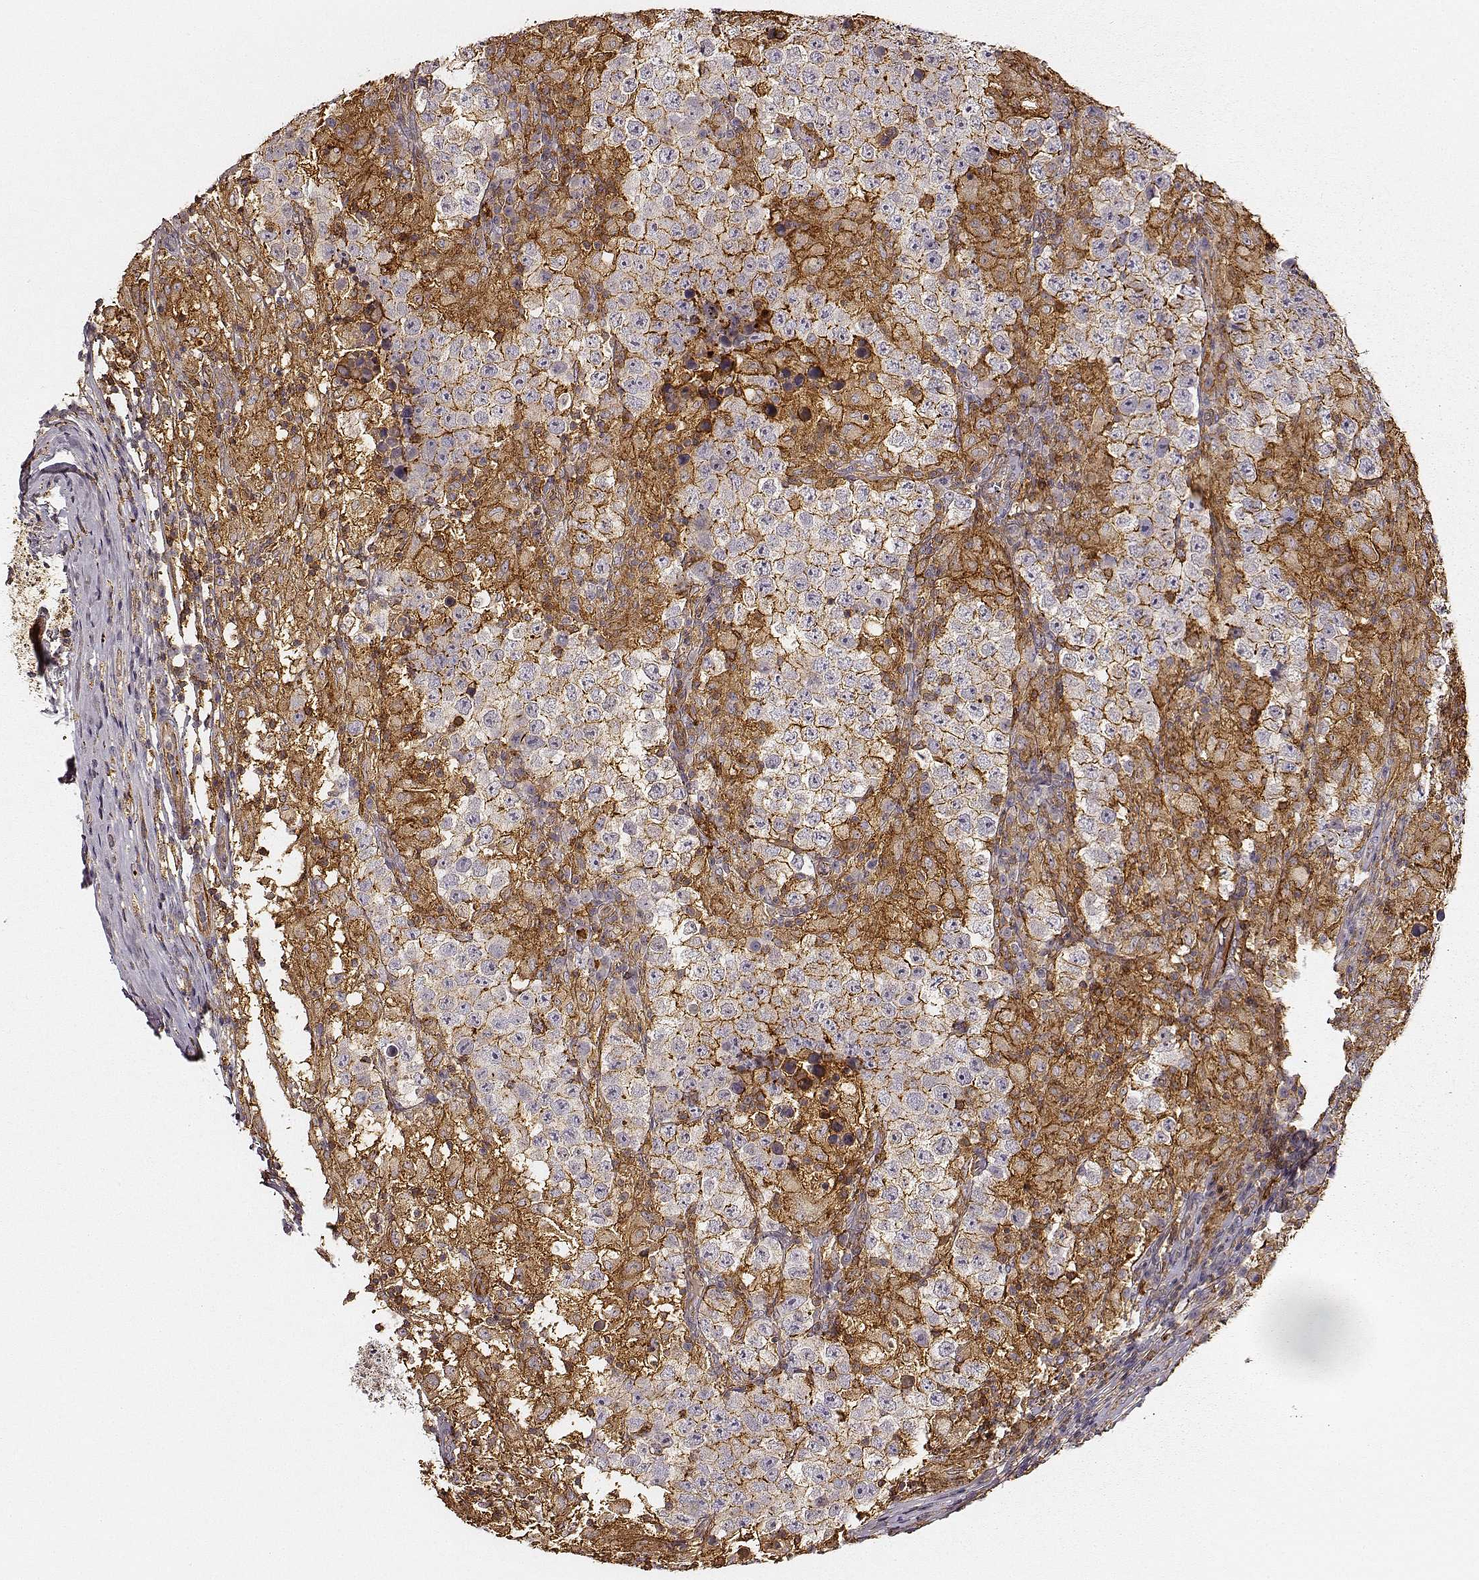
{"staining": {"intensity": "moderate", "quantity": "<25%", "location": "cytoplasmic/membranous"}, "tissue": "testis cancer", "cell_type": "Tumor cells", "image_type": "cancer", "snomed": [{"axis": "morphology", "description": "Seminoma, NOS"}, {"axis": "morphology", "description": "Carcinoma, Embryonal, NOS"}, {"axis": "topography", "description": "Testis"}], "caption": "Testis cancer stained for a protein (brown) reveals moderate cytoplasmic/membranous positive positivity in approximately <25% of tumor cells.", "gene": "ZYX", "patient": {"sex": "male", "age": 41}}